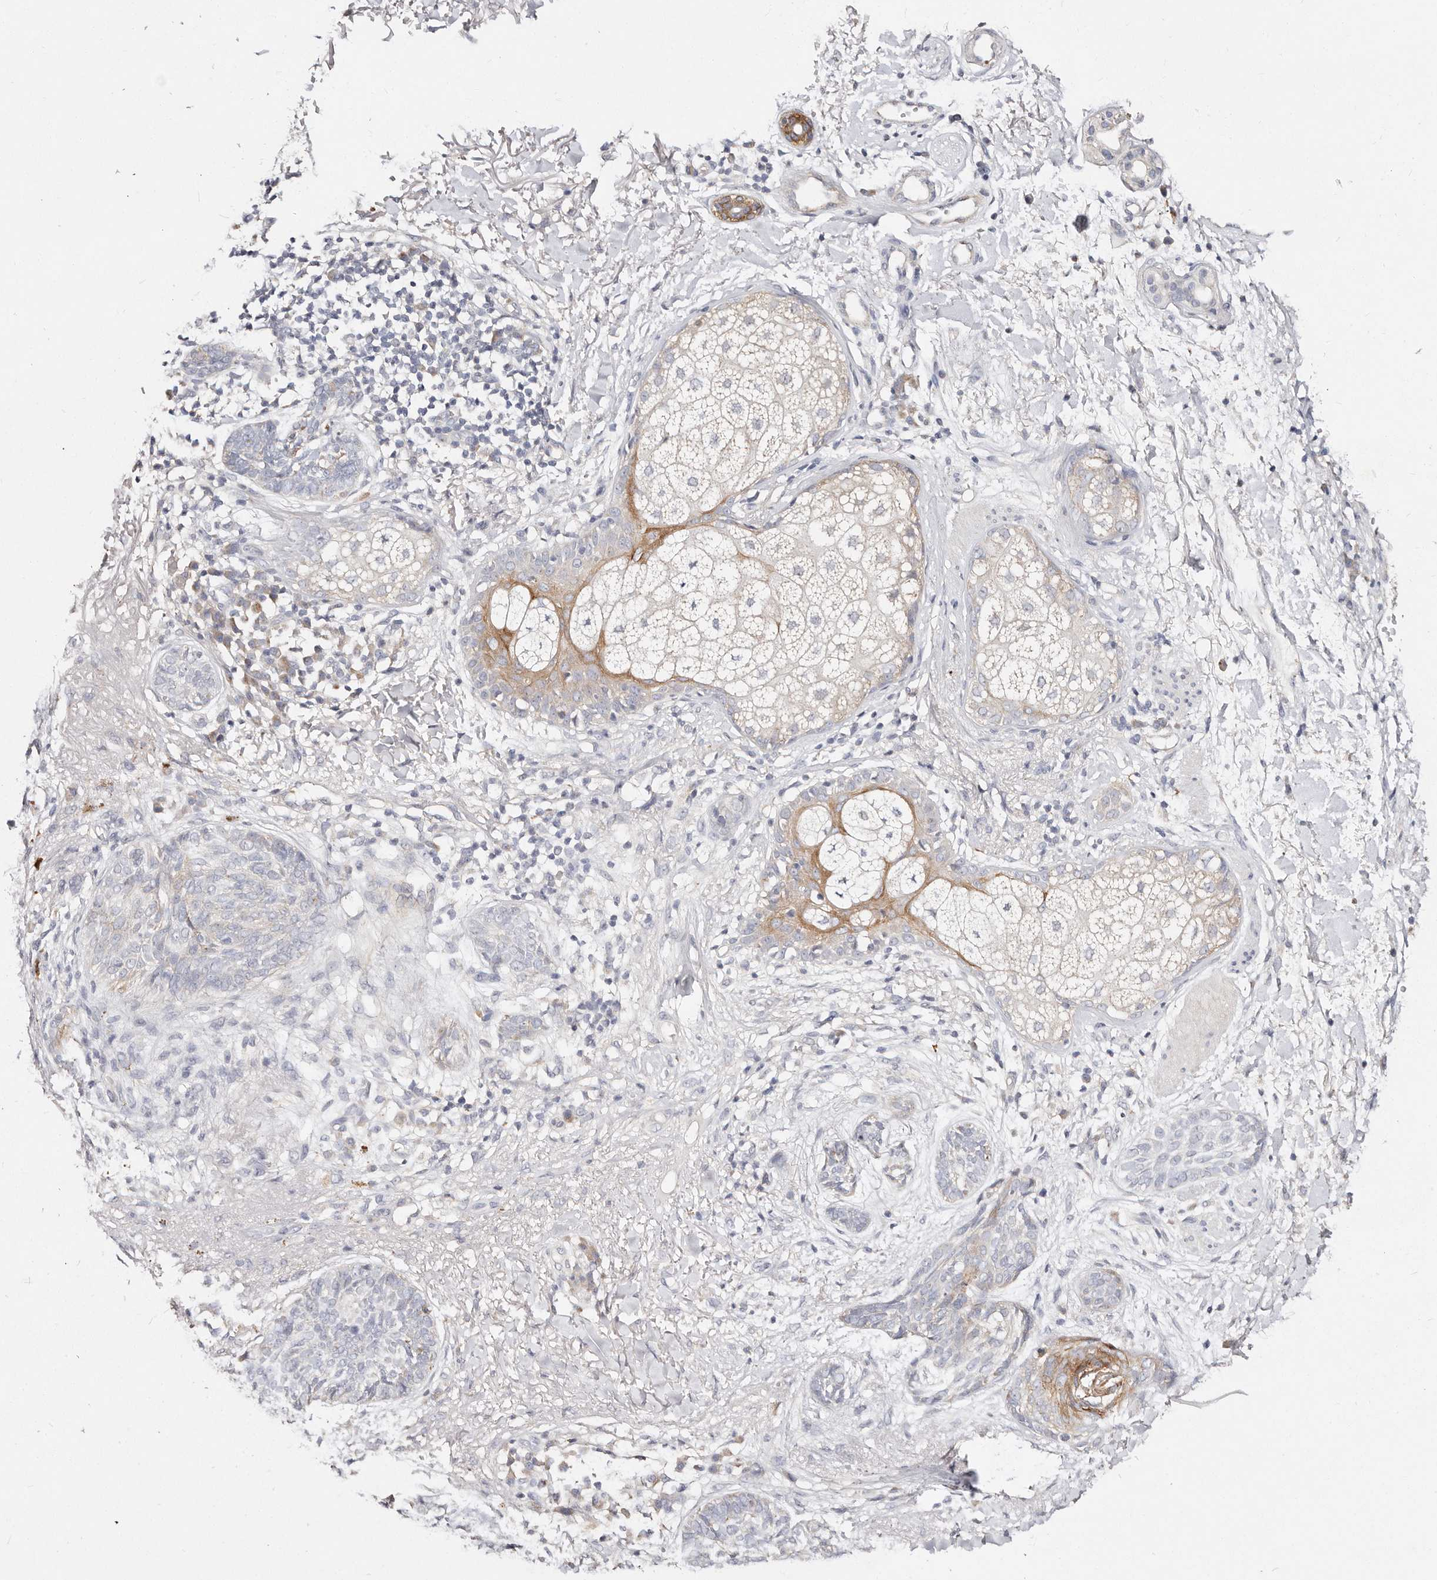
{"staining": {"intensity": "moderate", "quantity": "<25%", "location": "cytoplasmic/membranous"}, "tissue": "skin cancer", "cell_type": "Tumor cells", "image_type": "cancer", "snomed": [{"axis": "morphology", "description": "Basal cell carcinoma"}, {"axis": "topography", "description": "Skin"}], "caption": "Human skin cancer stained with a protein marker demonstrates moderate staining in tumor cells.", "gene": "VIPAS39", "patient": {"sex": "male", "age": 85}}